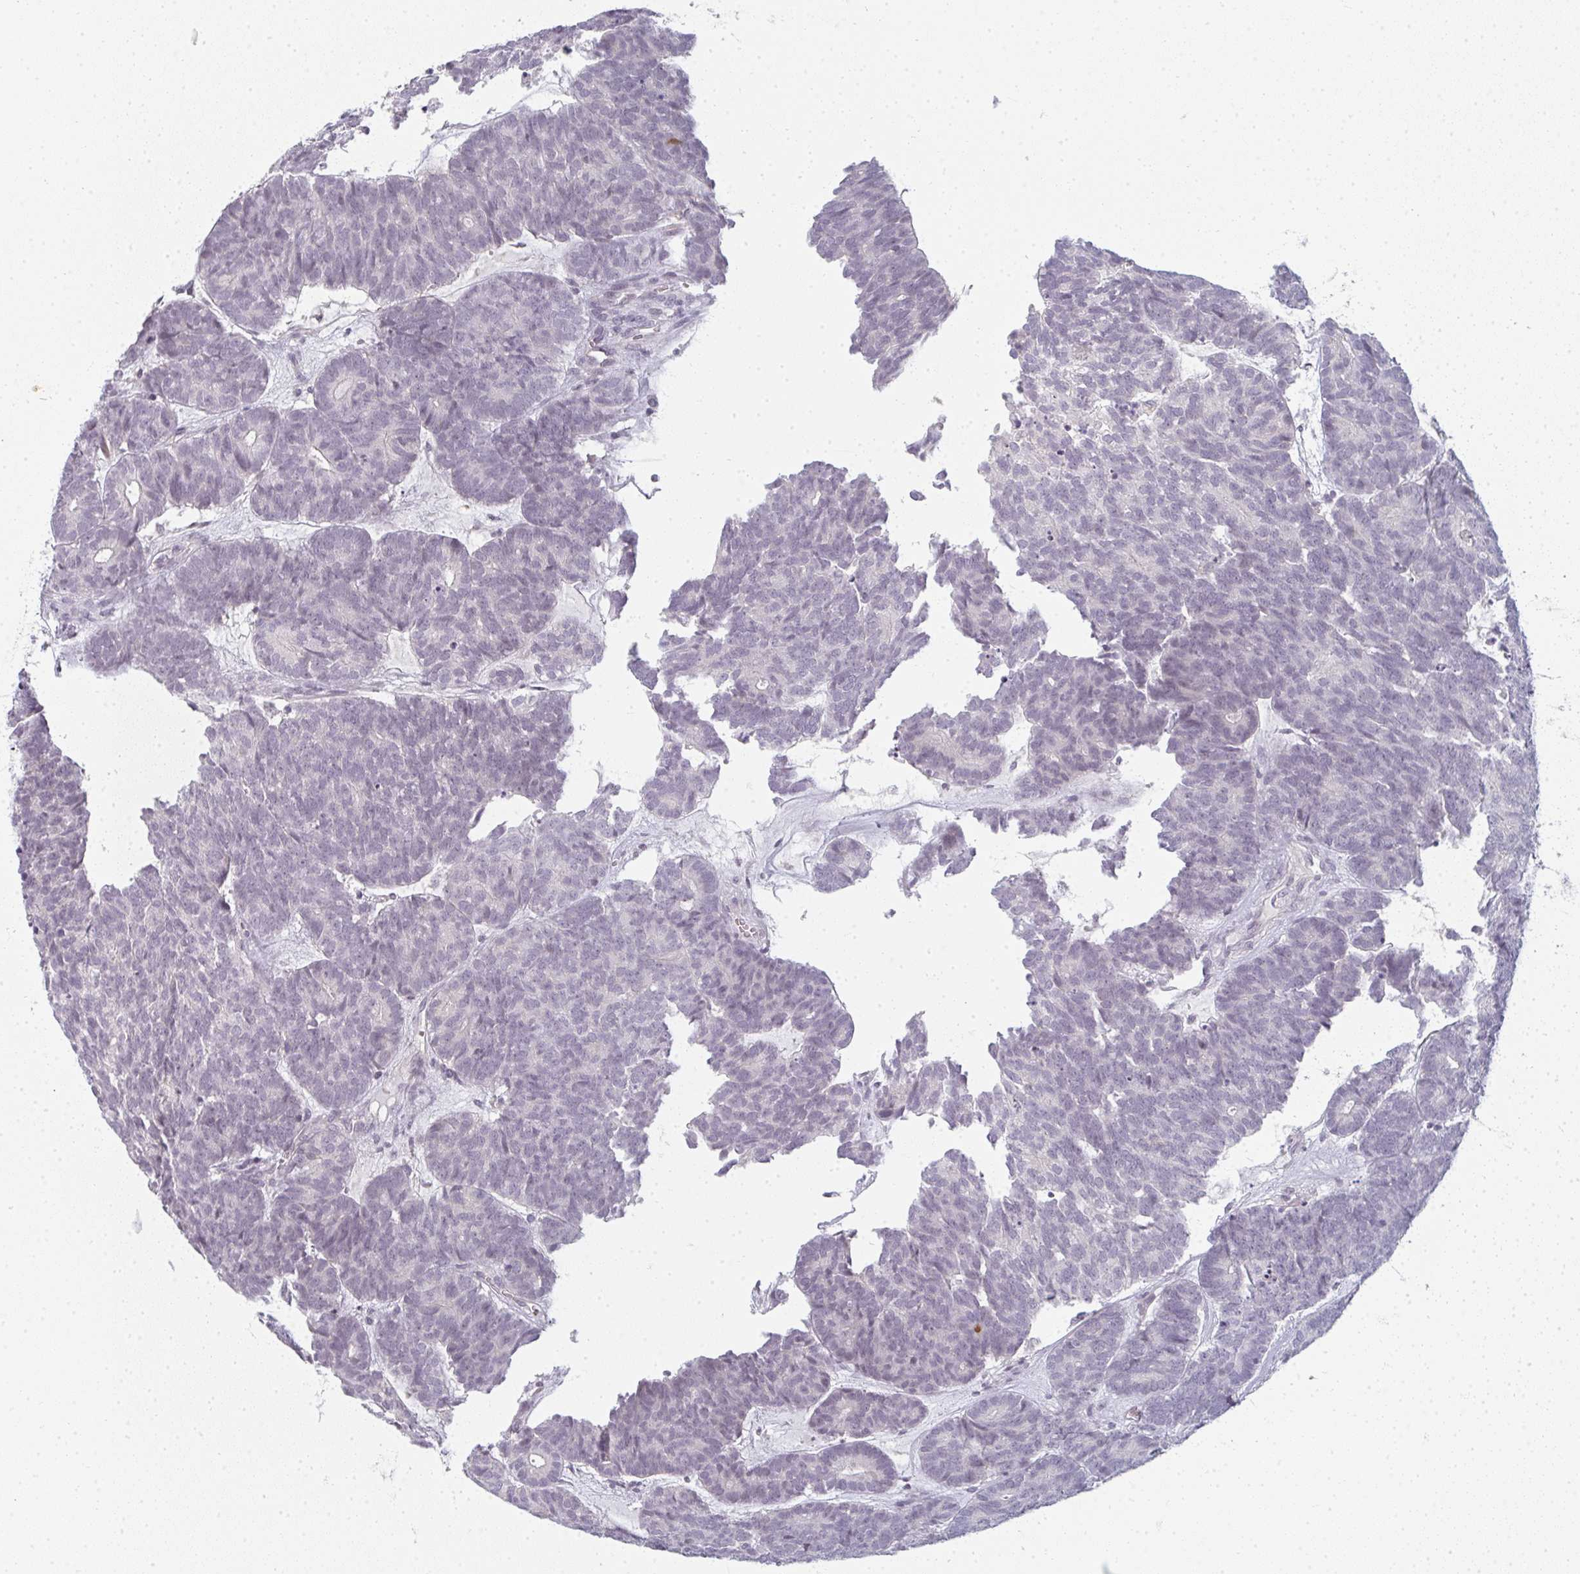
{"staining": {"intensity": "negative", "quantity": "none", "location": "none"}, "tissue": "head and neck cancer", "cell_type": "Tumor cells", "image_type": "cancer", "snomed": [{"axis": "morphology", "description": "Adenocarcinoma, NOS"}, {"axis": "topography", "description": "Head-Neck"}], "caption": "IHC image of adenocarcinoma (head and neck) stained for a protein (brown), which displays no staining in tumor cells.", "gene": "RBBP6", "patient": {"sex": "female", "age": 81}}